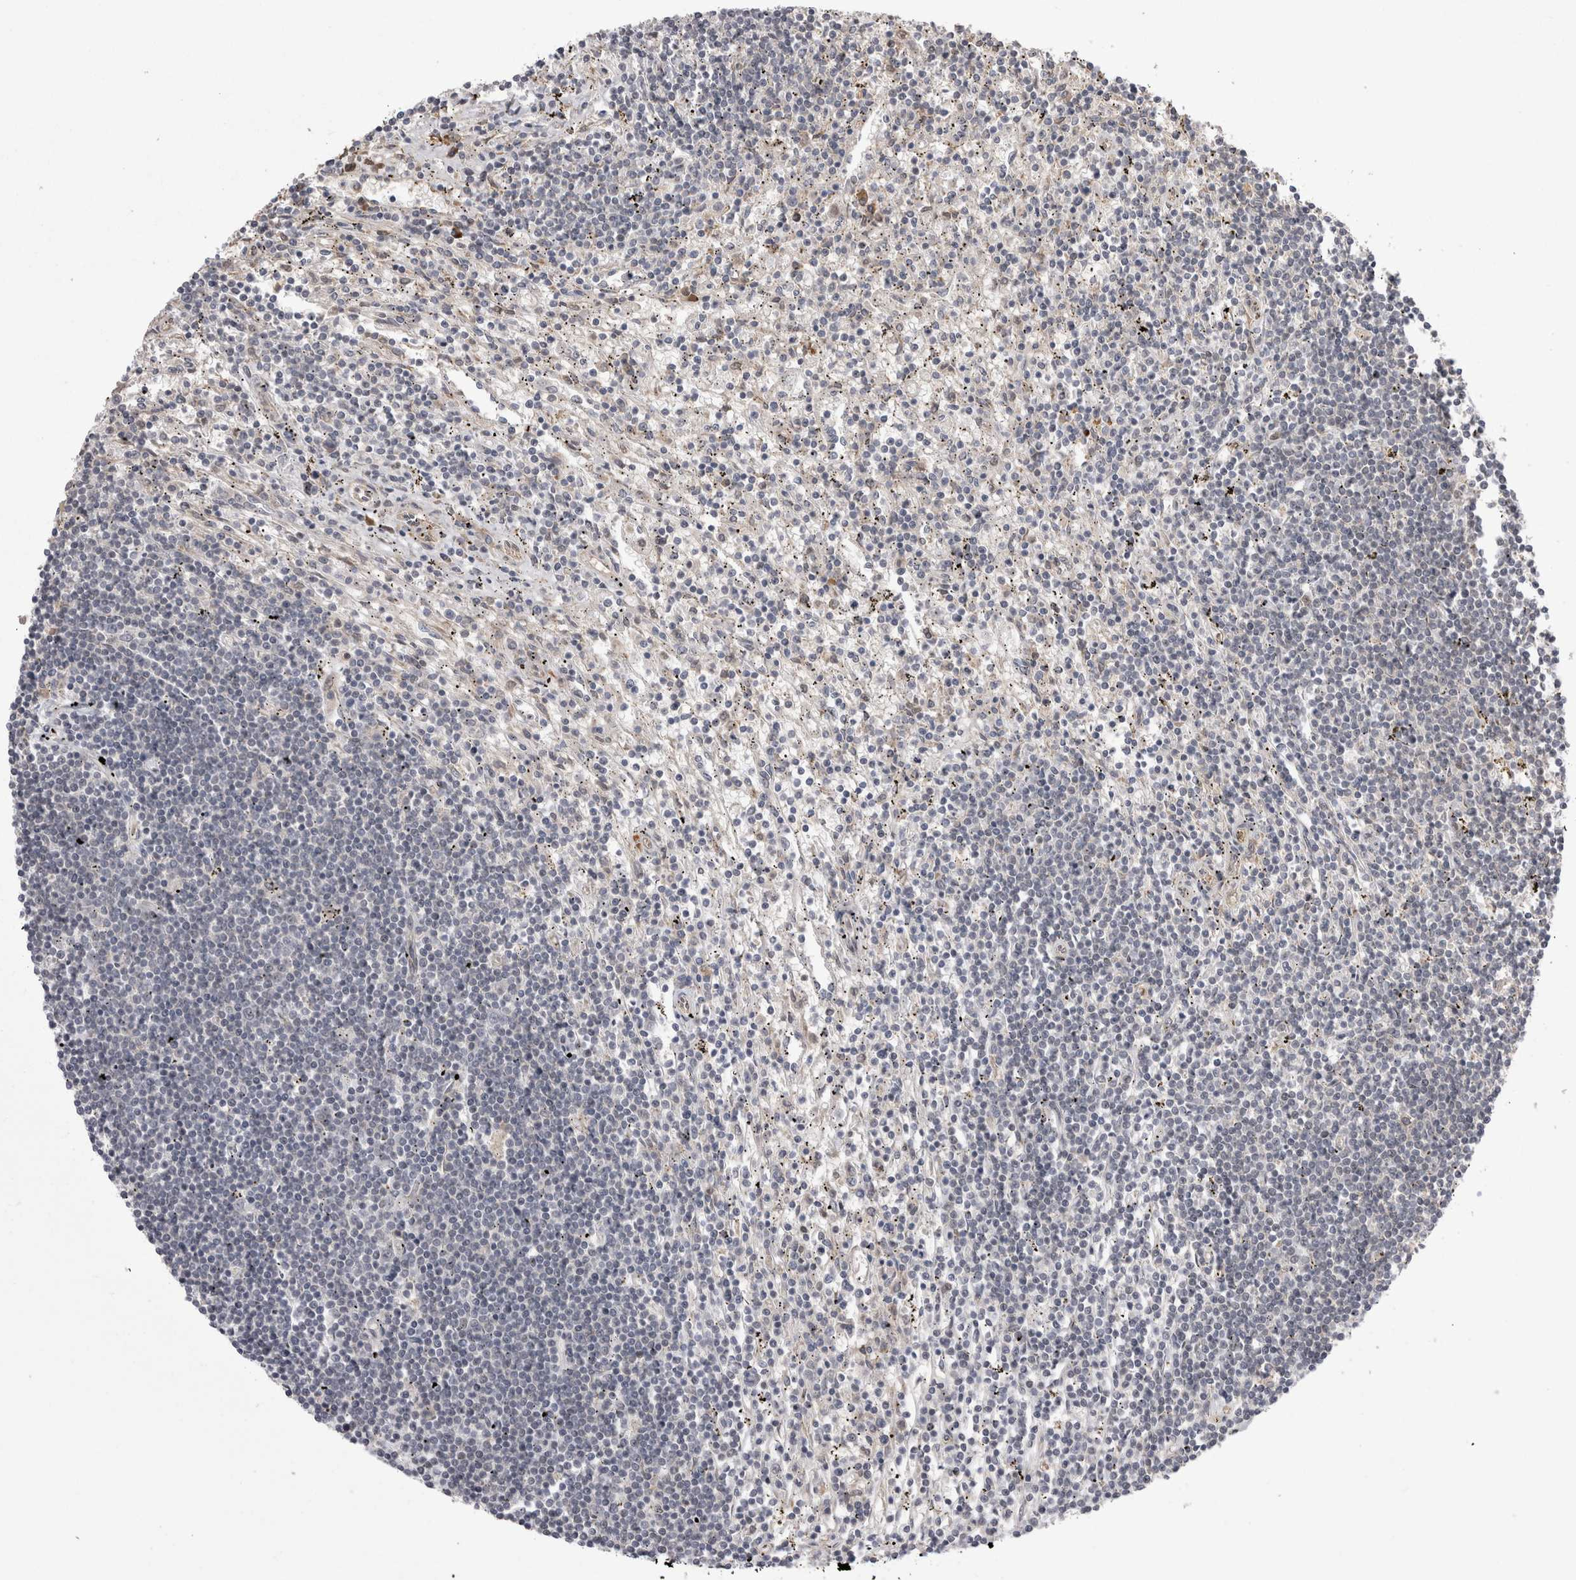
{"staining": {"intensity": "negative", "quantity": "none", "location": "none"}, "tissue": "lymphoma", "cell_type": "Tumor cells", "image_type": "cancer", "snomed": [{"axis": "morphology", "description": "Malignant lymphoma, non-Hodgkin's type, Low grade"}, {"axis": "topography", "description": "Spleen"}], "caption": "IHC of human malignant lymphoma, non-Hodgkin's type (low-grade) exhibits no expression in tumor cells.", "gene": "CHIC2", "patient": {"sex": "male", "age": 76}}